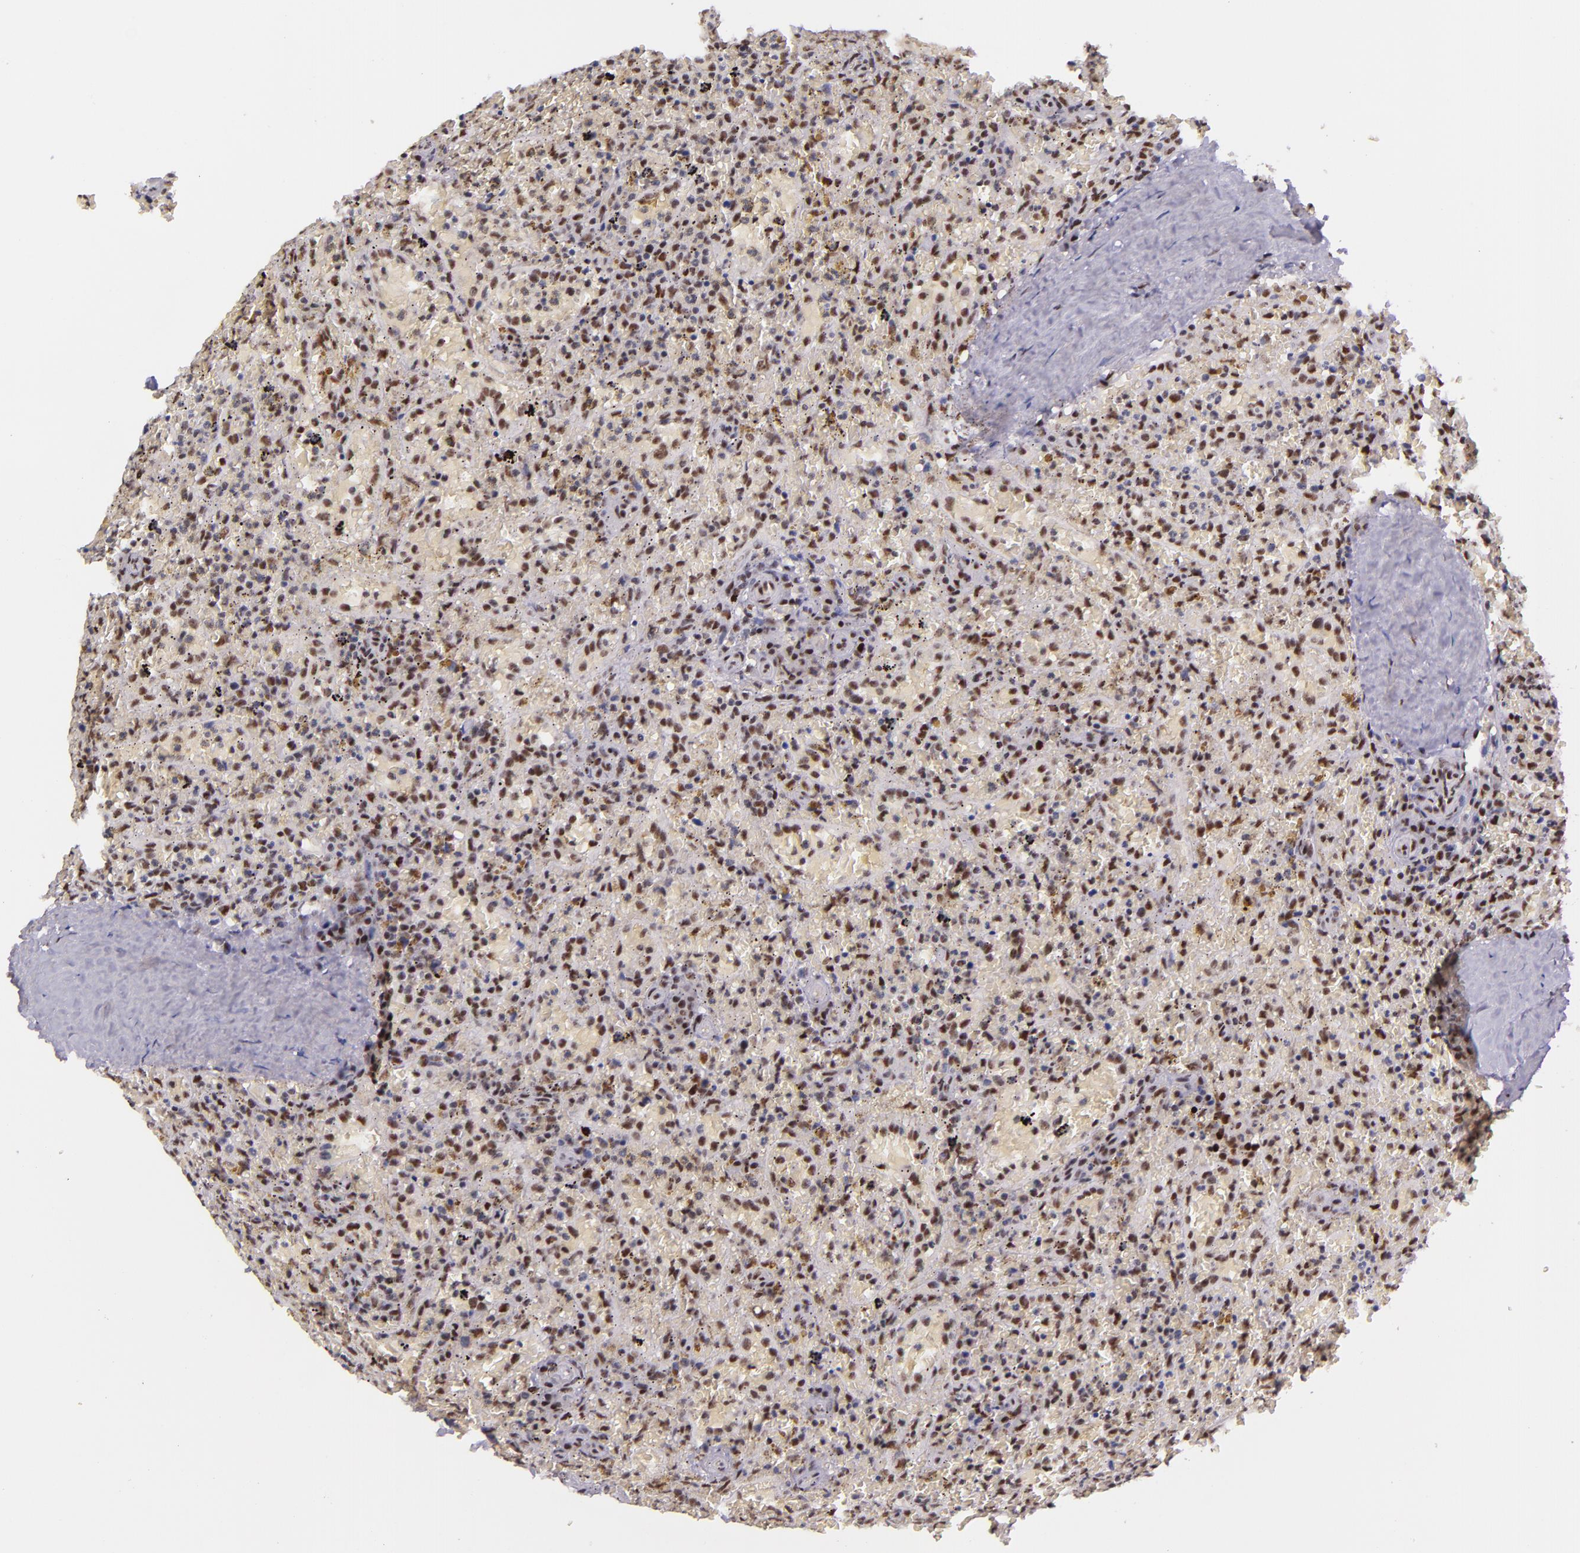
{"staining": {"intensity": "strong", "quantity": ">75%", "location": "nuclear"}, "tissue": "lymphoma", "cell_type": "Tumor cells", "image_type": "cancer", "snomed": [{"axis": "morphology", "description": "Malignant lymphoma, non-Hodgkin's type, High grade"}, {"axis": "topography", "description": "Spleen"}, {"axis": "topography", "description": "Lymph node"}], "caption": "The photomicrograph exhibits immunohistochemical staining of lymphoma. There is strong nuclear positivity is identified in about >75% of tumor cells.", "gene": "GPKOW", "patient": {"sex": "female", "age": 70}}